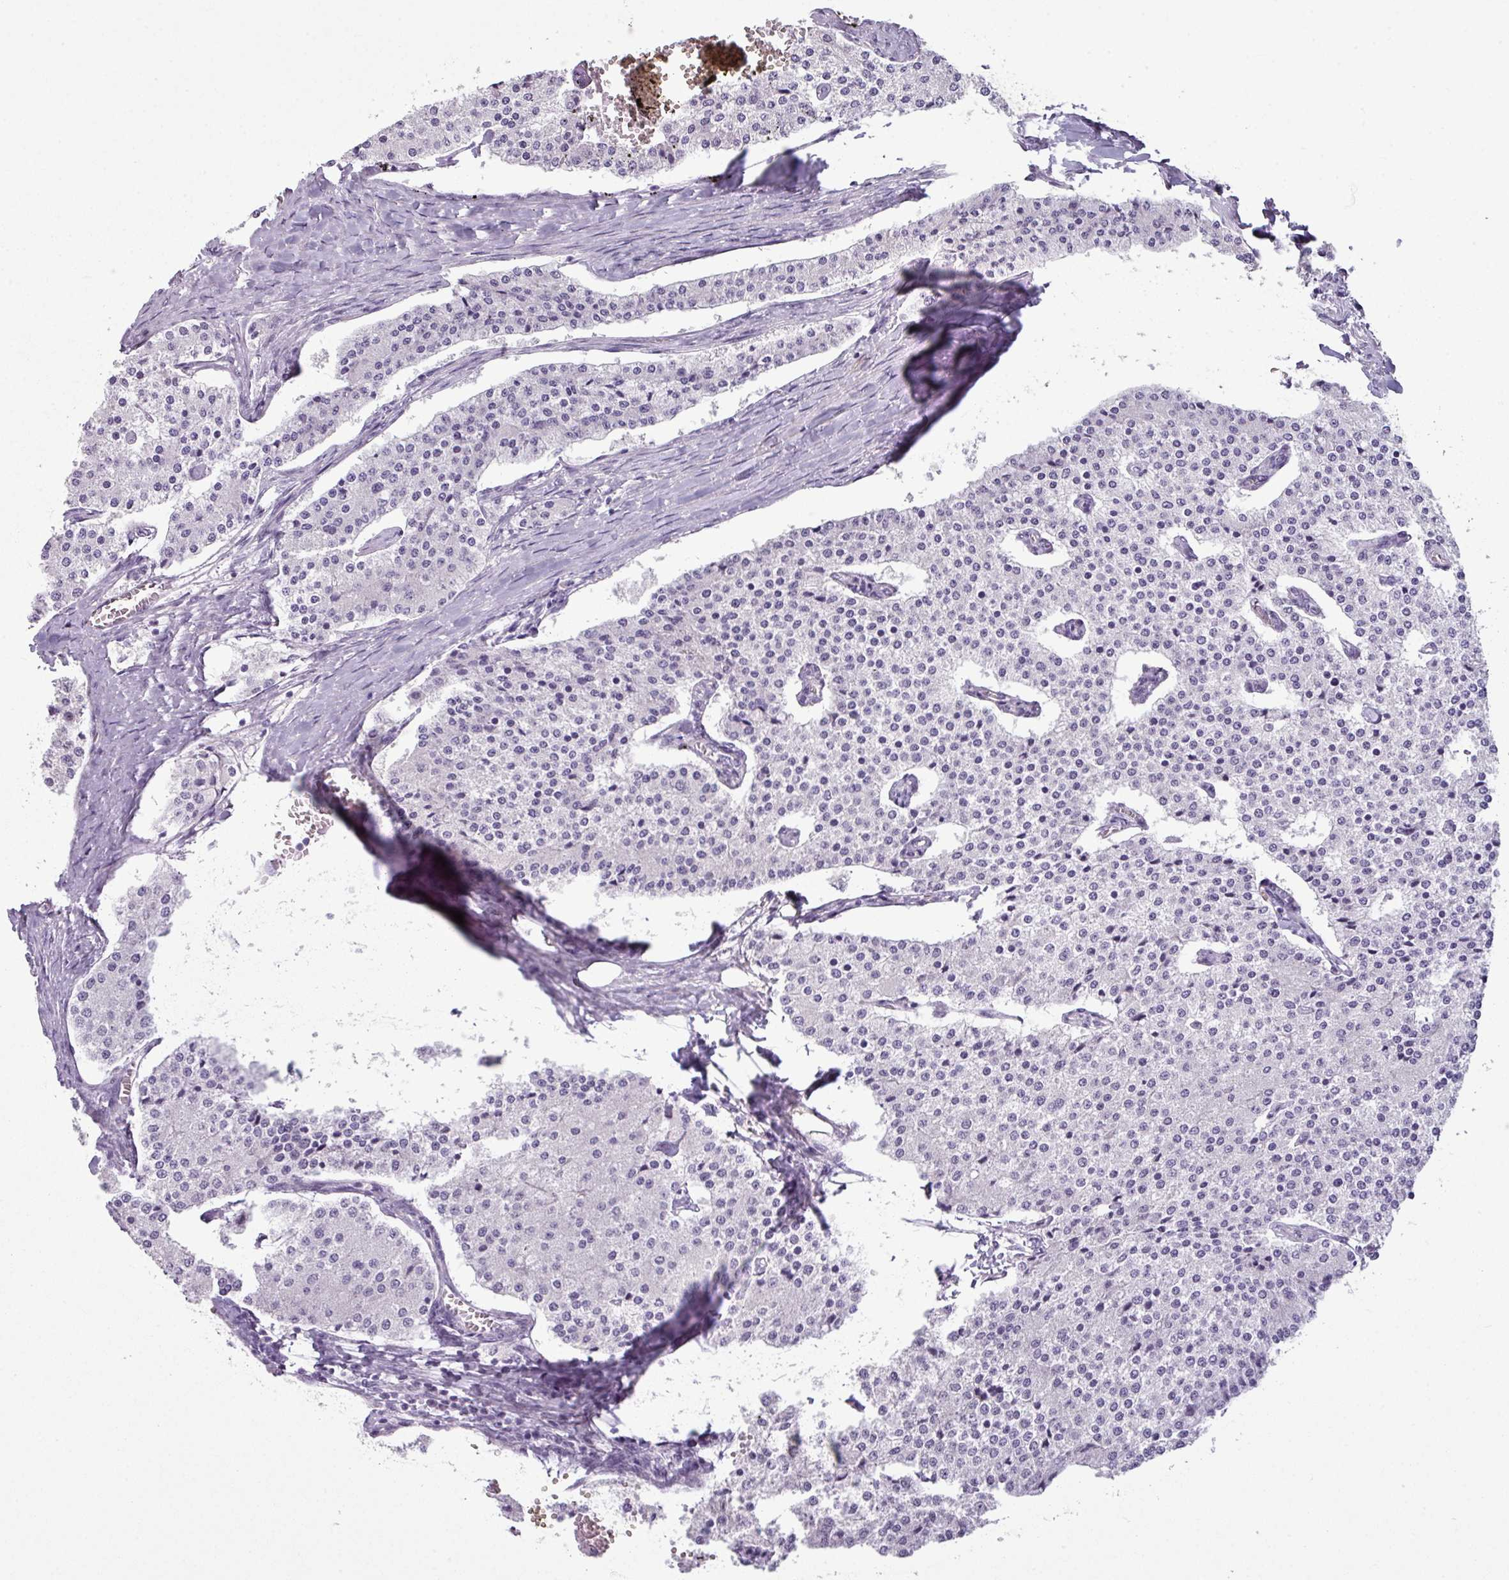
{"staining": {"intensity": "negative", "quantity": "none", "location": "none"}, "tissue": "carcinoid", "cell_type": "Tumor cells", "image_type": "cancer", "snomed": [{"axis": "morphology", "description": "Carcinoid, malignant, NOS"}, {"axis": "topography", "description": "Colon"}], "caption": "IHC photomicrograph of human carcinoid (malignant) stained for a protein (brown), which reveals no positivity in tumor cells.", "gene": "TTLL12", "patient": {"sex": "female", "age": 52}}